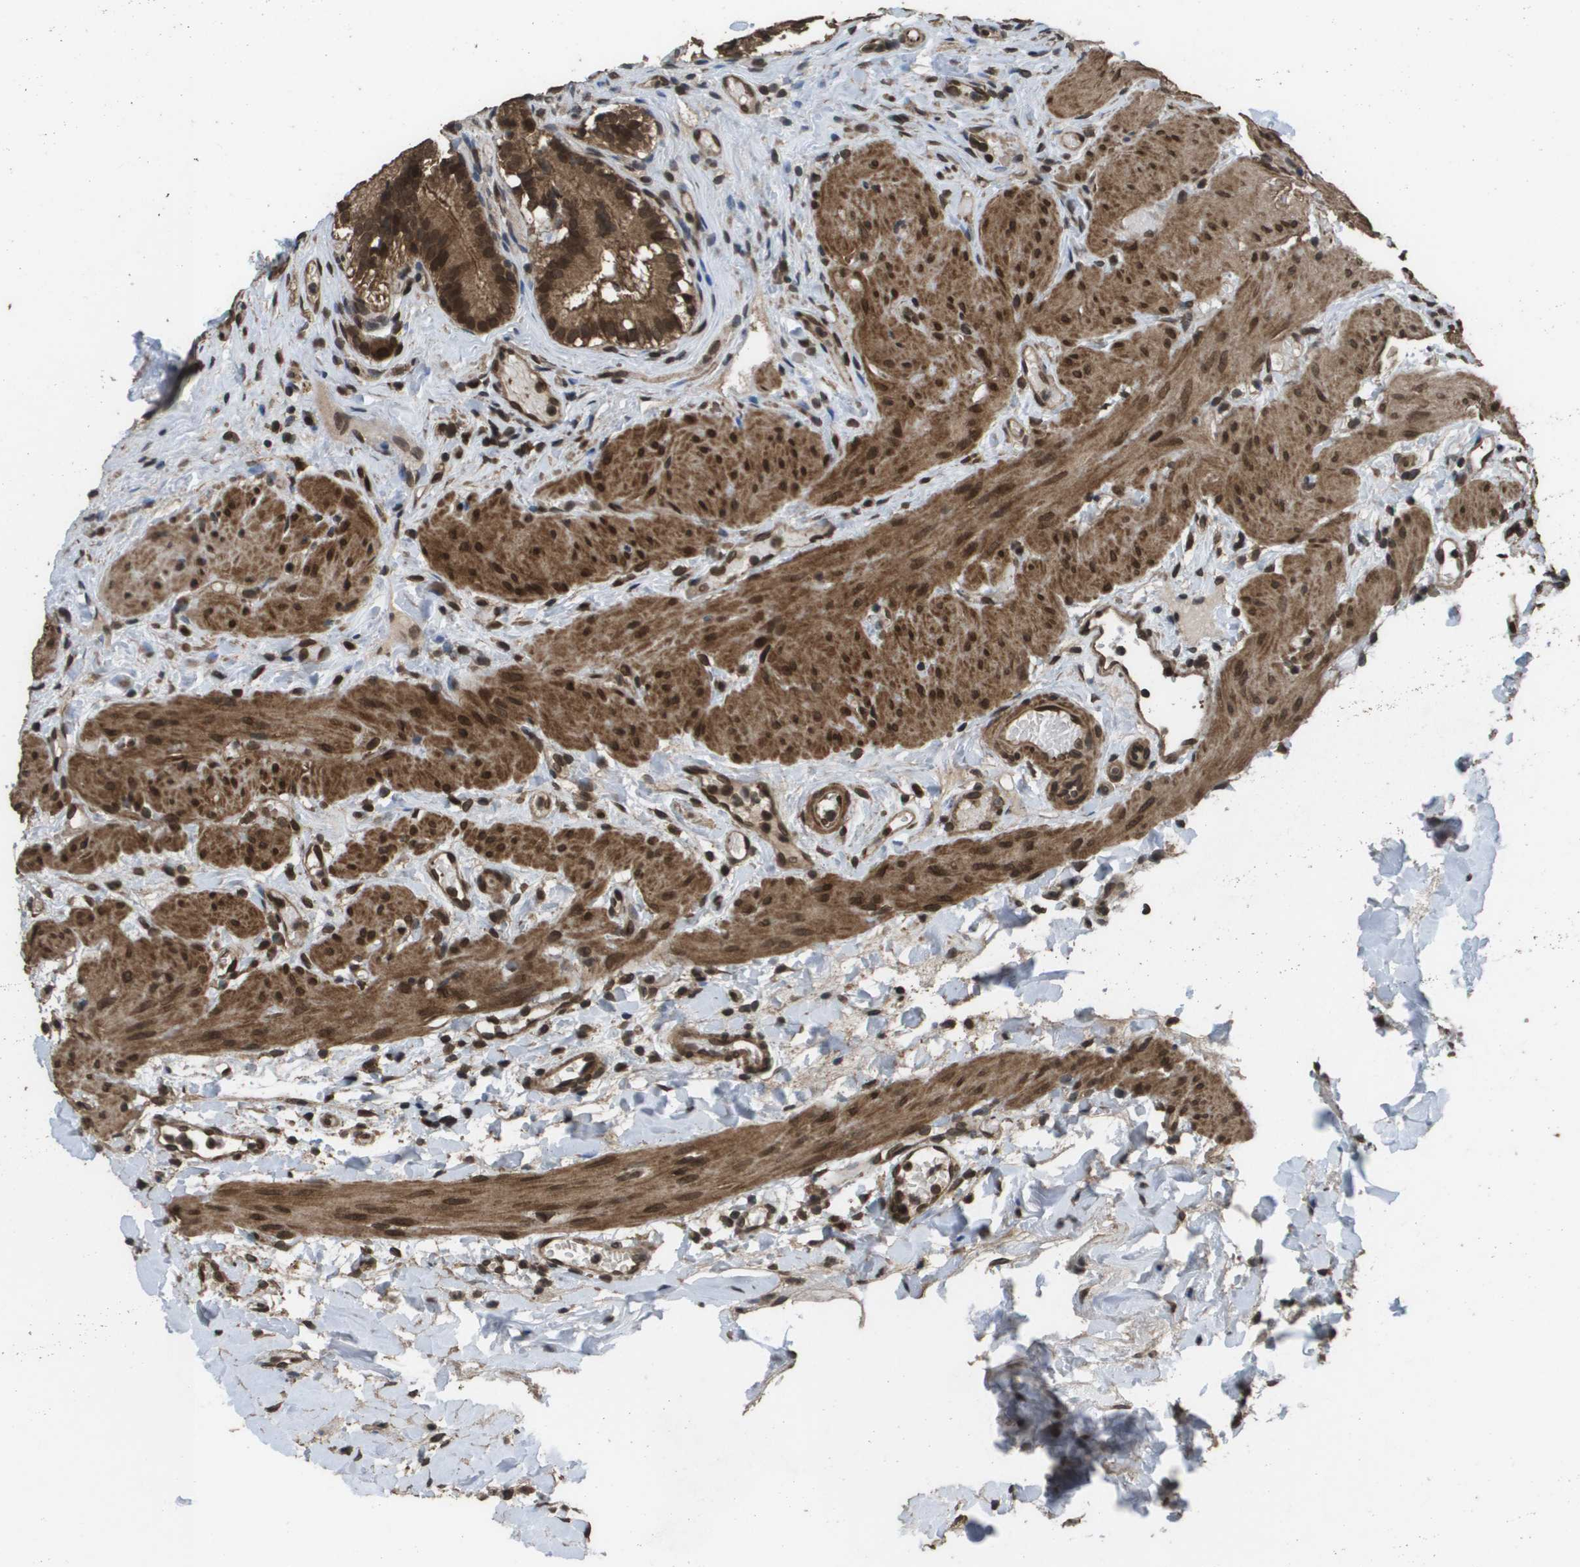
{"staining": {"intensity": "strong", "quantity": ">75%", "location": "cytoplasmic/membranous,nuclear"}, "tissue": "gallbladder", "cell_type": "Glandular cells", "image_type": "normal", "snomed": [{"axis": "morphology", "description": "Normal tissue, NOS"}, {"axis": "topography", "description": "Gallbladder"}], "caption": "Immunohistochemical staining of benign human gallbladder reveals high levels of strong cytoplasmic/membranous,nuclear positivity in approximately >75% of glandular cells.", "gene": "AXIN2", "patient": {"sex": "female", "age": 26}}